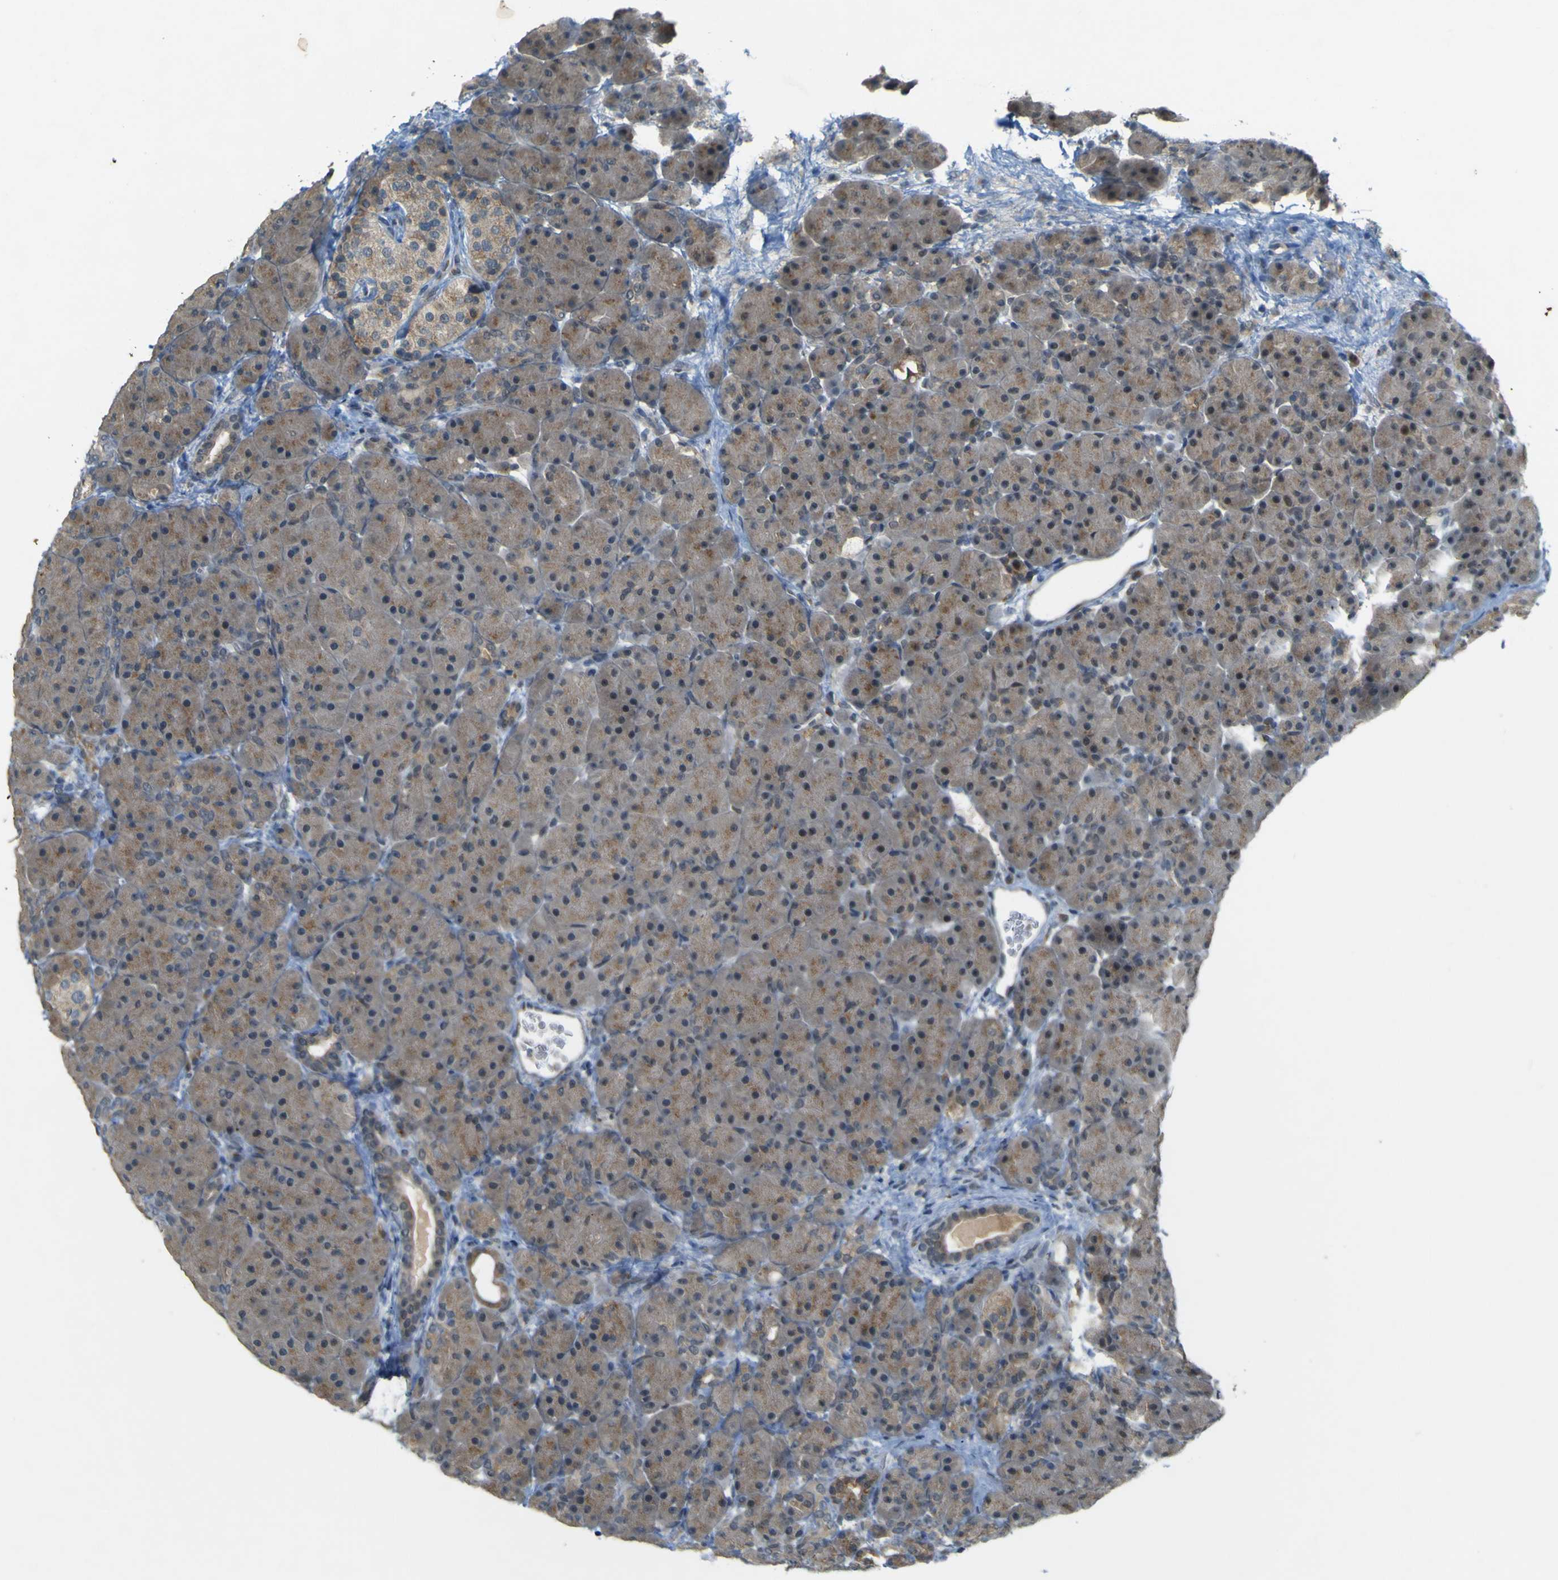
{"staining": {"intensity": "weak", "quantity": "25%-75%", "location": "cytoplasmic/membranous"}, "tissue": "pancreas", "cell_type": "Exocrine glandular cells", "image_type": "normal", "snomed": [{"axis": "morphology", "description": "Normal tissue, NOS"}, {"axis": "topography", "description": "Pancreas"}], "caption": "High-power microscopy captured an immunohistochemistry (IHC) histopathology image of unremarkable pancreas, revealing weak cytoplasmic/membranous staining in approximately 25%-75% of exocrine glandular cells. Immunohistochemistry stains the protein in brown and the nuclei are stained blue.", "gene": "IGF2R", "patient": {"sex": "male", "age": 66}}